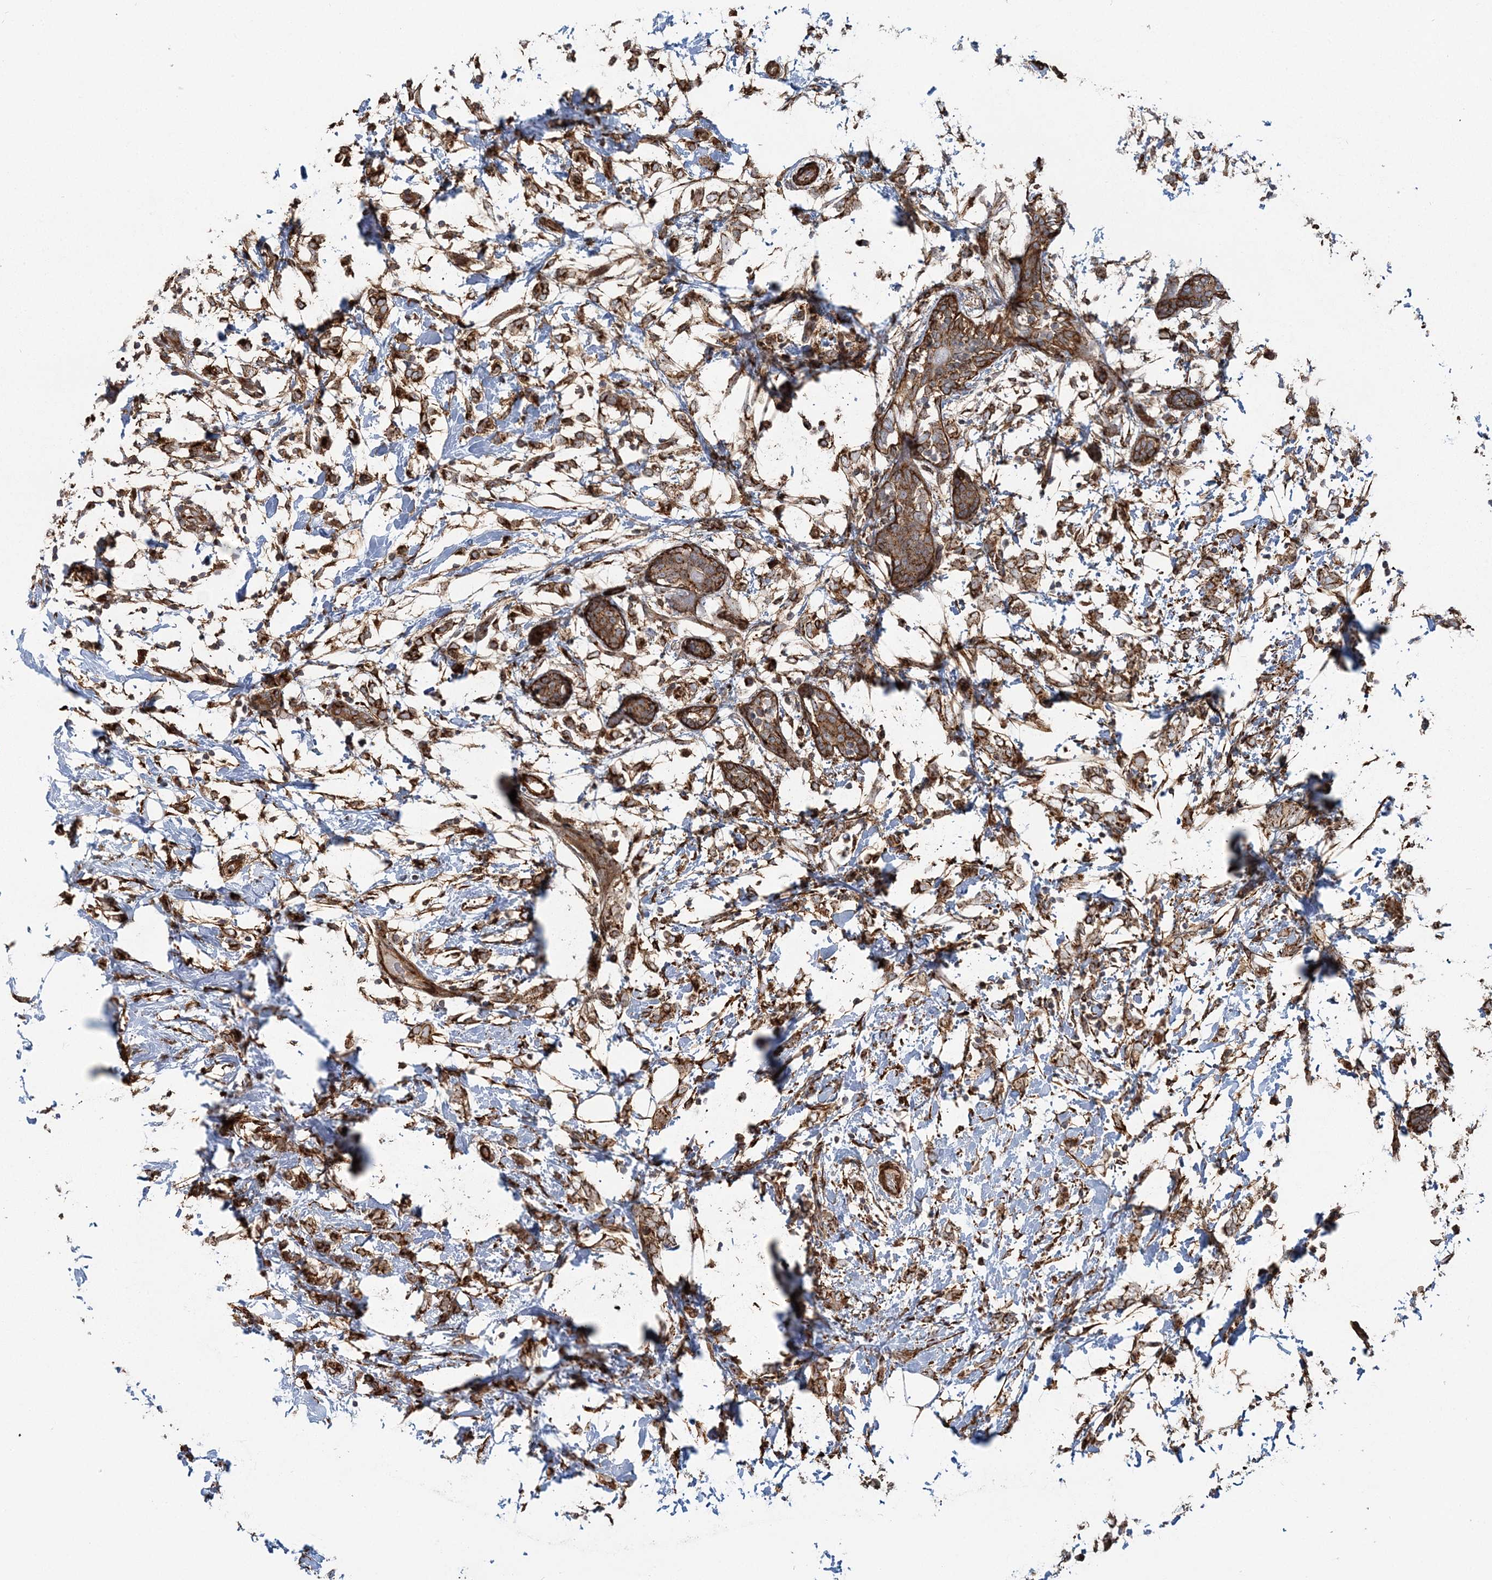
{"staining": {"intensity": "moderate", "quantity": ">75%", "location": "cytoplasmic/membranous"}, "tissue": "breast cancer", "cell_type": "Tumor cells", "image_type": "cancer", "snomed": [{"axis": "morphology", "description": "Normal tissue, NOS"}, {"axis": "morphology", "description": "Lobular carcinoma"}, {"axis": "topography", "description": "Breast"}], "caption": "Breast cancer stained with a protein marker reveals moderate staining in tumor cells.", "gene": "TRAF3IP2", "patient": {"sex": "female", "age": 47}}